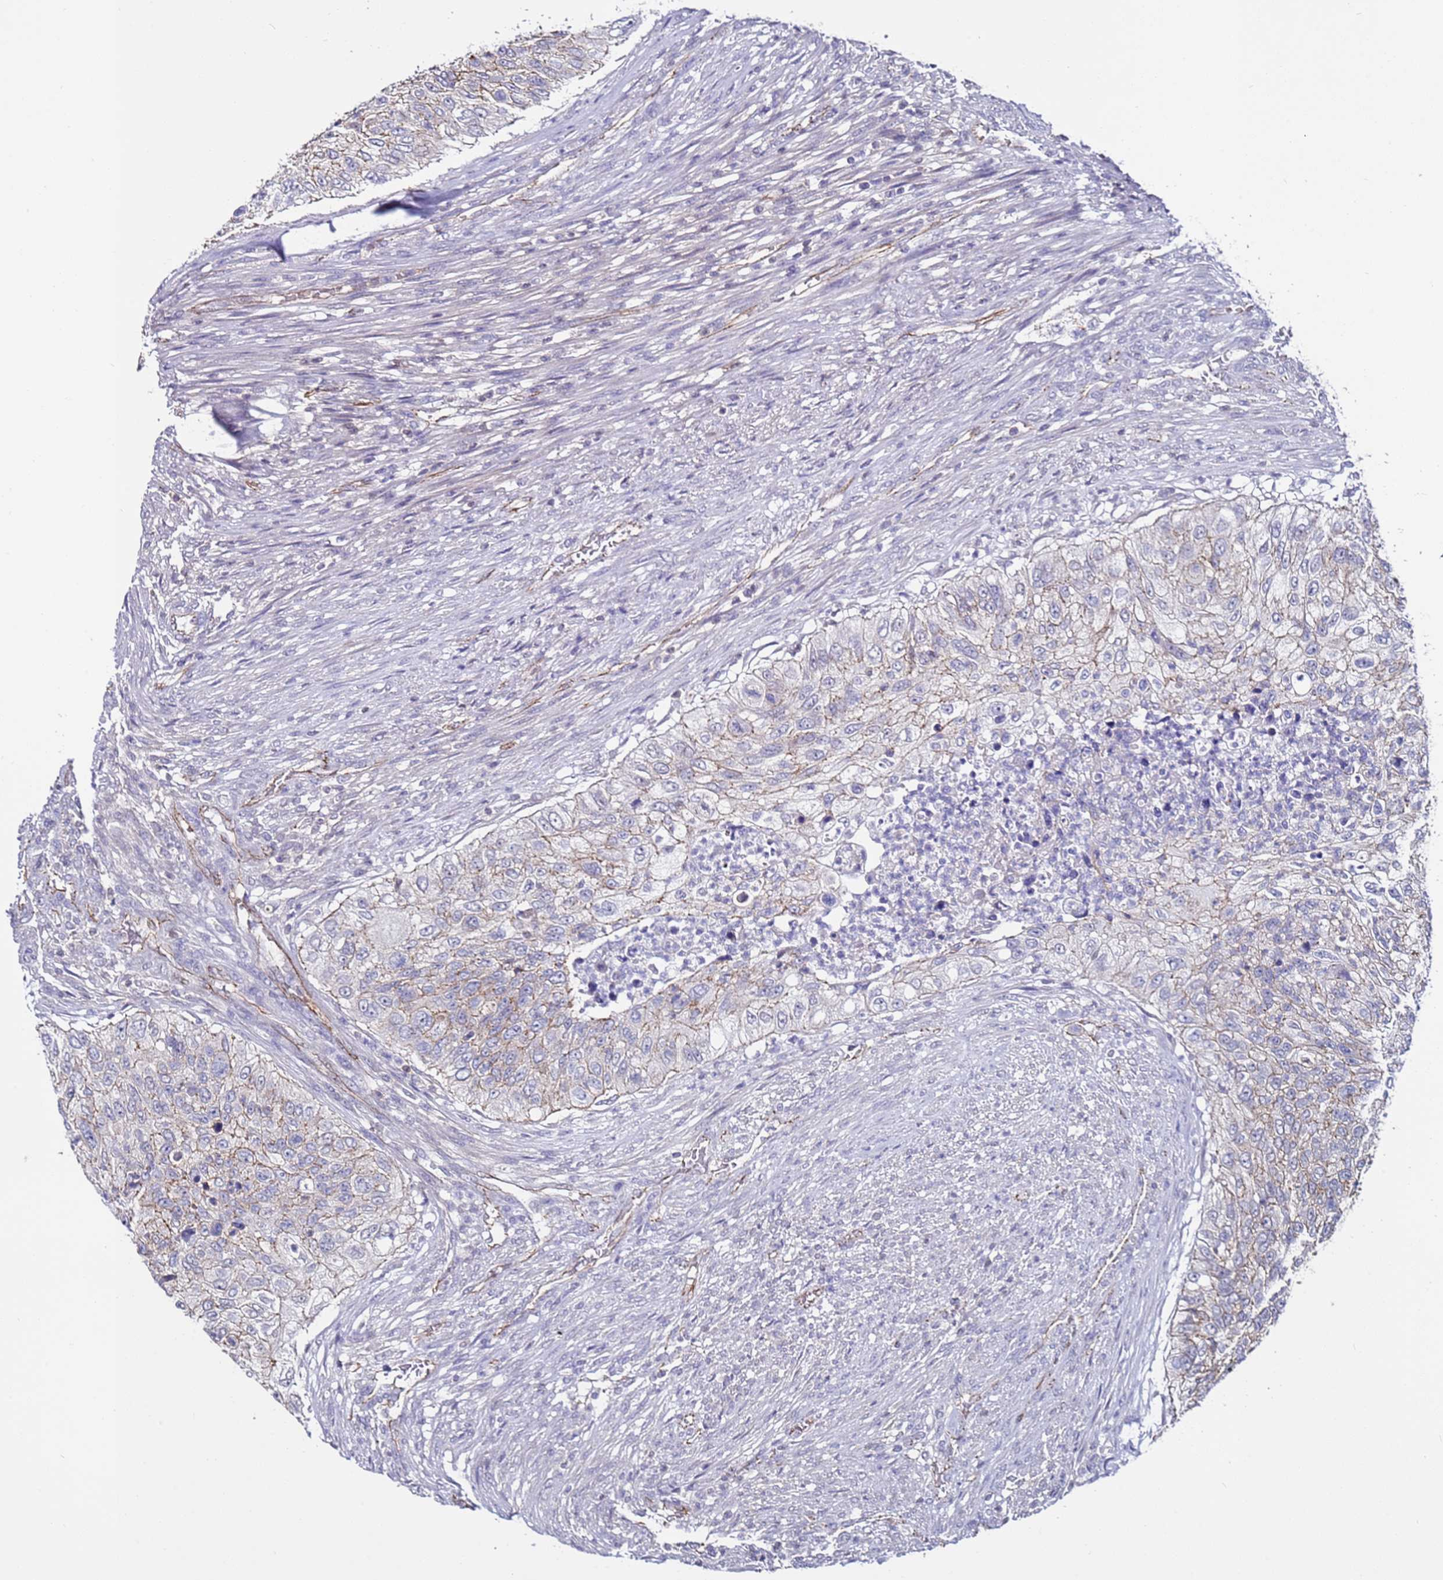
{"staining": {"intensity": "weak", "quantity": "25%-75%", "location": "cytoplasmic/membranous"}, "tissue": "urothelial cancer", "cell_type": "Tumor cells", "image_type": "cancer", "snomed": [{"axis": "morphology", "description": "Urothelial carcinoma, High grade"}, {"axis": "topography", "description": "Urinary bladder"}], "caption": "IHC of urothelial cancer reveals low levels of weak cytoplasmic/membranous staining in about 25%-75% of tumor cells.", "gene": "TENM3", "patient": {"sex": "female", "age": 60}}